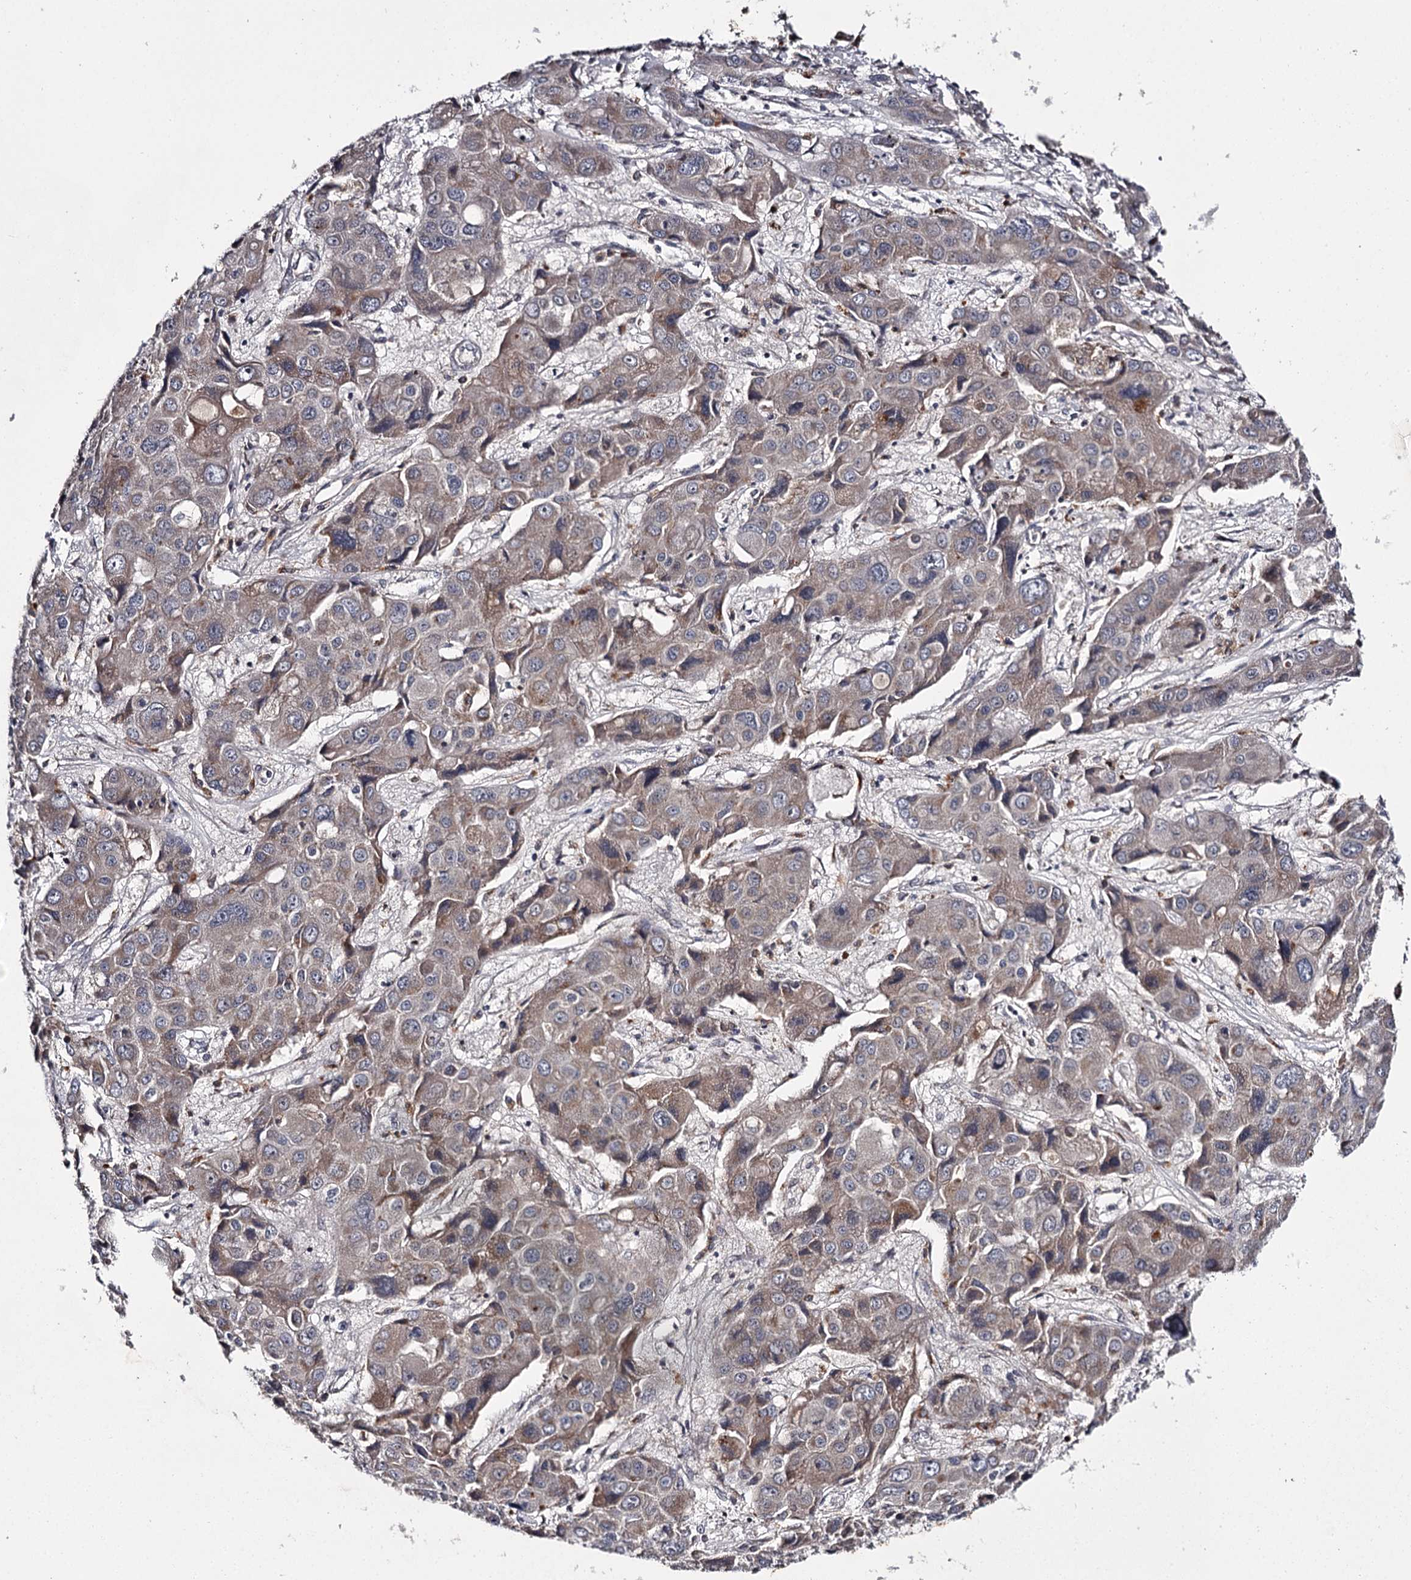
{"staining": {"intensity": "weak", "quantity": "25%-75%", "location": "cytoplasmic/membranous"}, "tissue": "liver cancer", "cell_type": "Tumor cells", "image_type": "cancer", "snomed": [{"axis": "morphology", "description": "Cholangiocarcinoma"}, {"axis": "topography", "description": "Liver"}], "caption": "Liver cancer tissue reveals weak cytoplasmic/membranous expression in about 25%-75% of tumor cells, visualized by immunohistochemistry. (DAB = brown stain, brightfield microscopy at high magnification).", "gene": "RASSF6", "patient": {"sex": "male", "age": 67}}